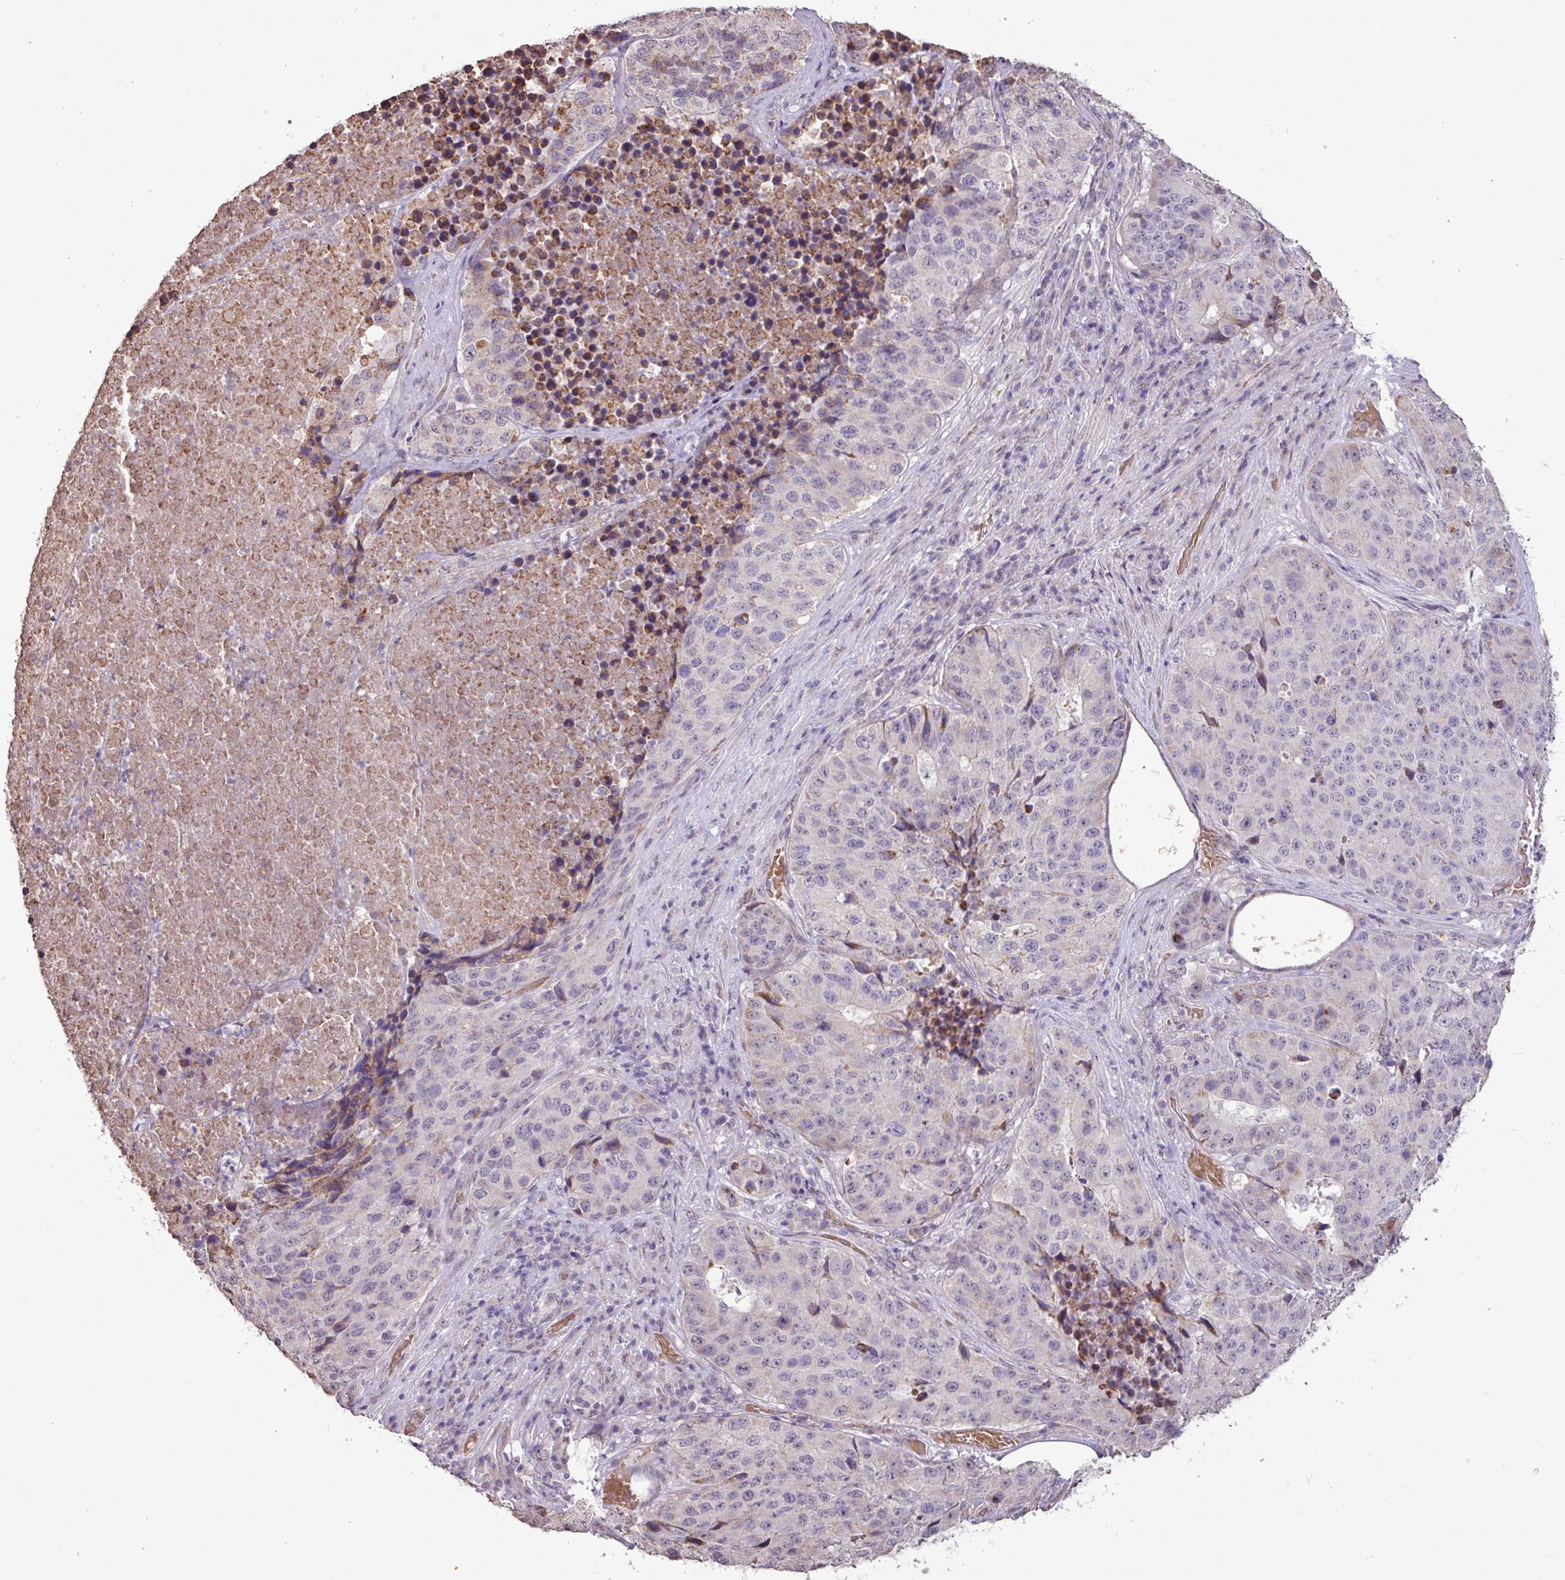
{"staining": {"intensity": "negative", "quantity": "none", "location": "none"}, "tissue": "stomach cancer", "cell_type": "Tumor cells", "image_type": "cancer", "snomed": [{"axis": "morphology", "description": "Adenocarcinoma, NOS"}, {"axis": "topography", "description": "Stomach"}], "caption": "Human stomach adenocarcinoma stained for a protein using immunohistochemistry (IHC) displays no positivity in tumor cells.", "gene": "L3MBTL3", "patient": {"sex": "male", "age": 71}}